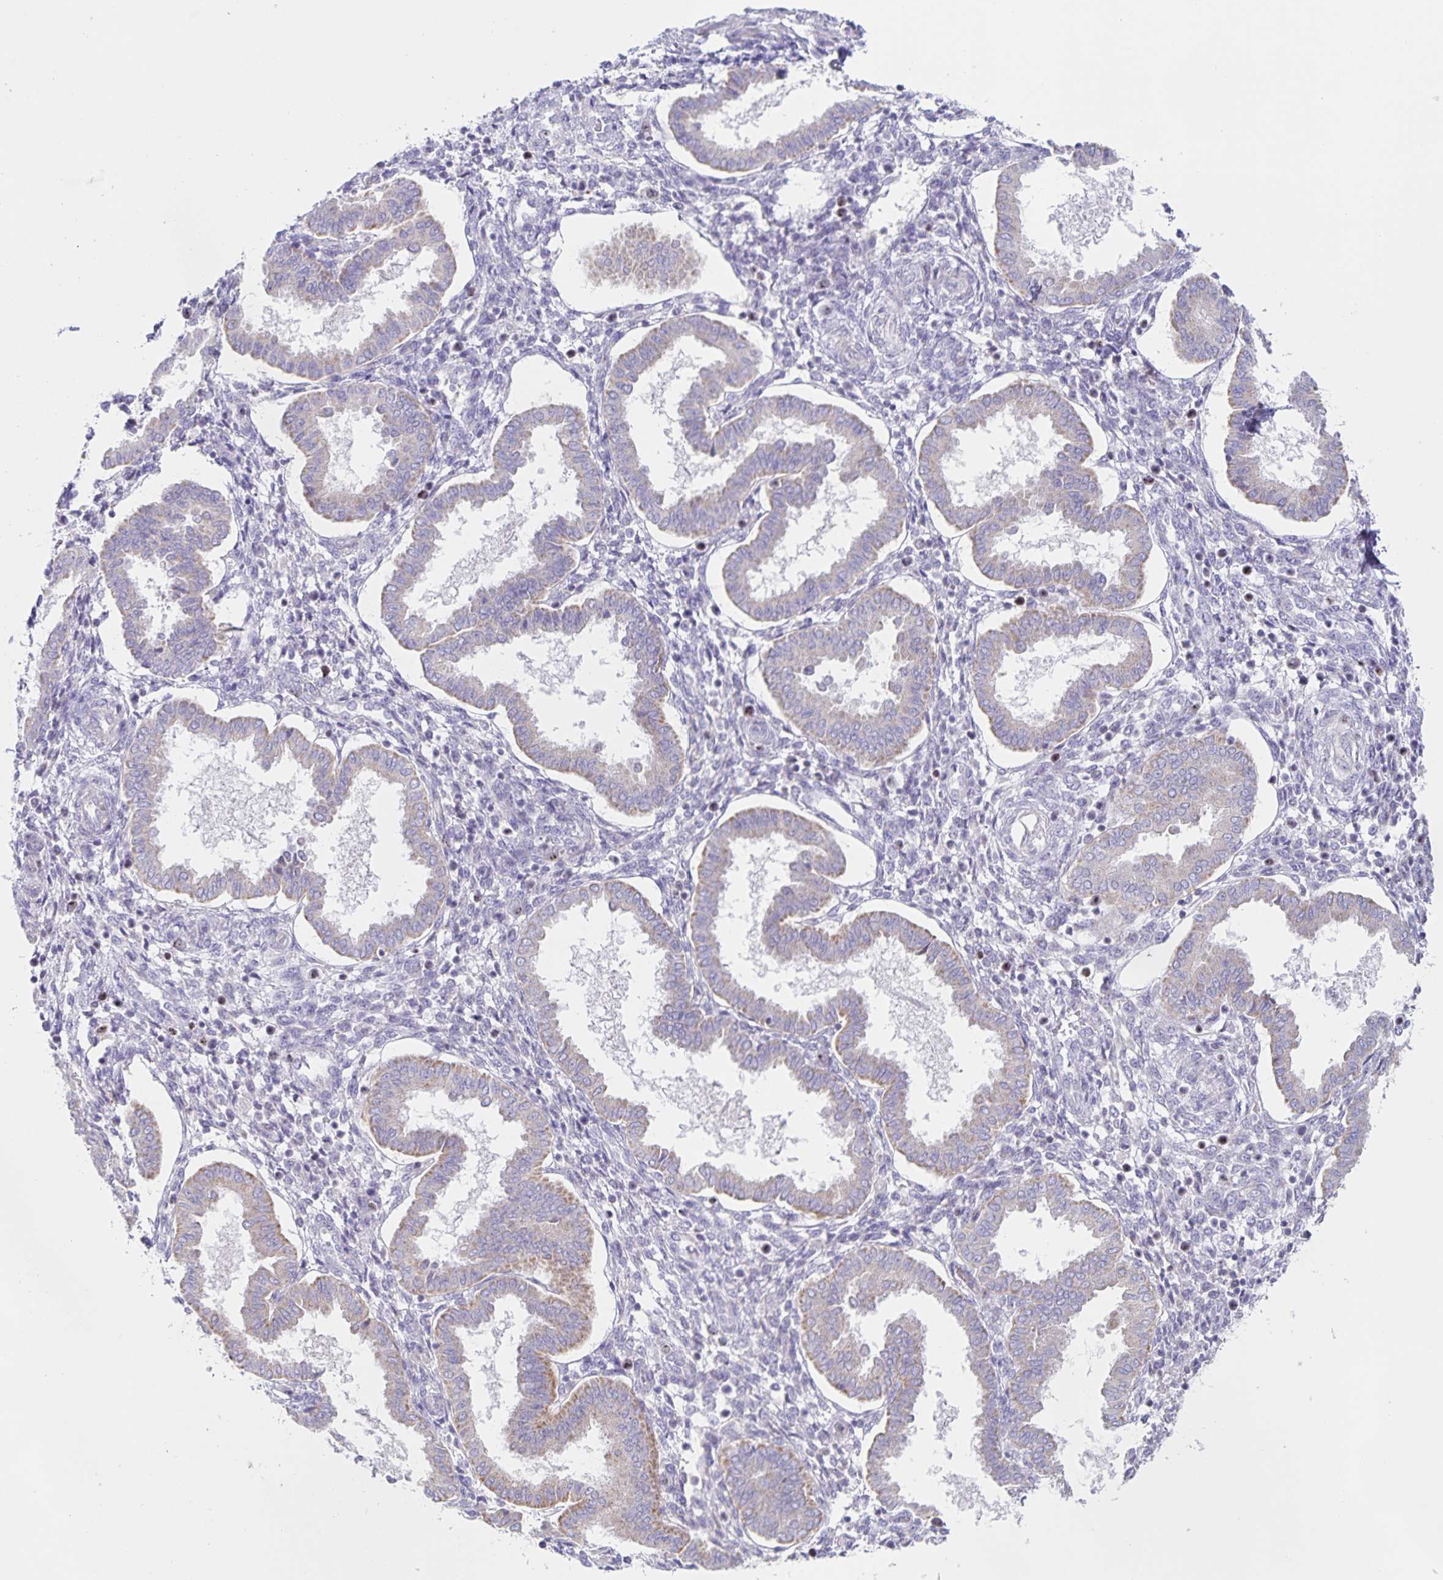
{"staining": {"intensity": "negative", "quantity": "none", "location": "none"}, "tissue": "endometrium", "cell_type": "Cells in endometrial stroma", "image_type": "normal", "snomed": [{"axis": "morphology", "description": "Normal tissue, NOS"}, {"axis": "topography", "description": "Endometrium"}], "caption": "The histopathology image displays no significant staining in cells in endometrial stroma of endometrium.", "gene": "CENPH", "patient": {"sex": "female", "age": 24}}